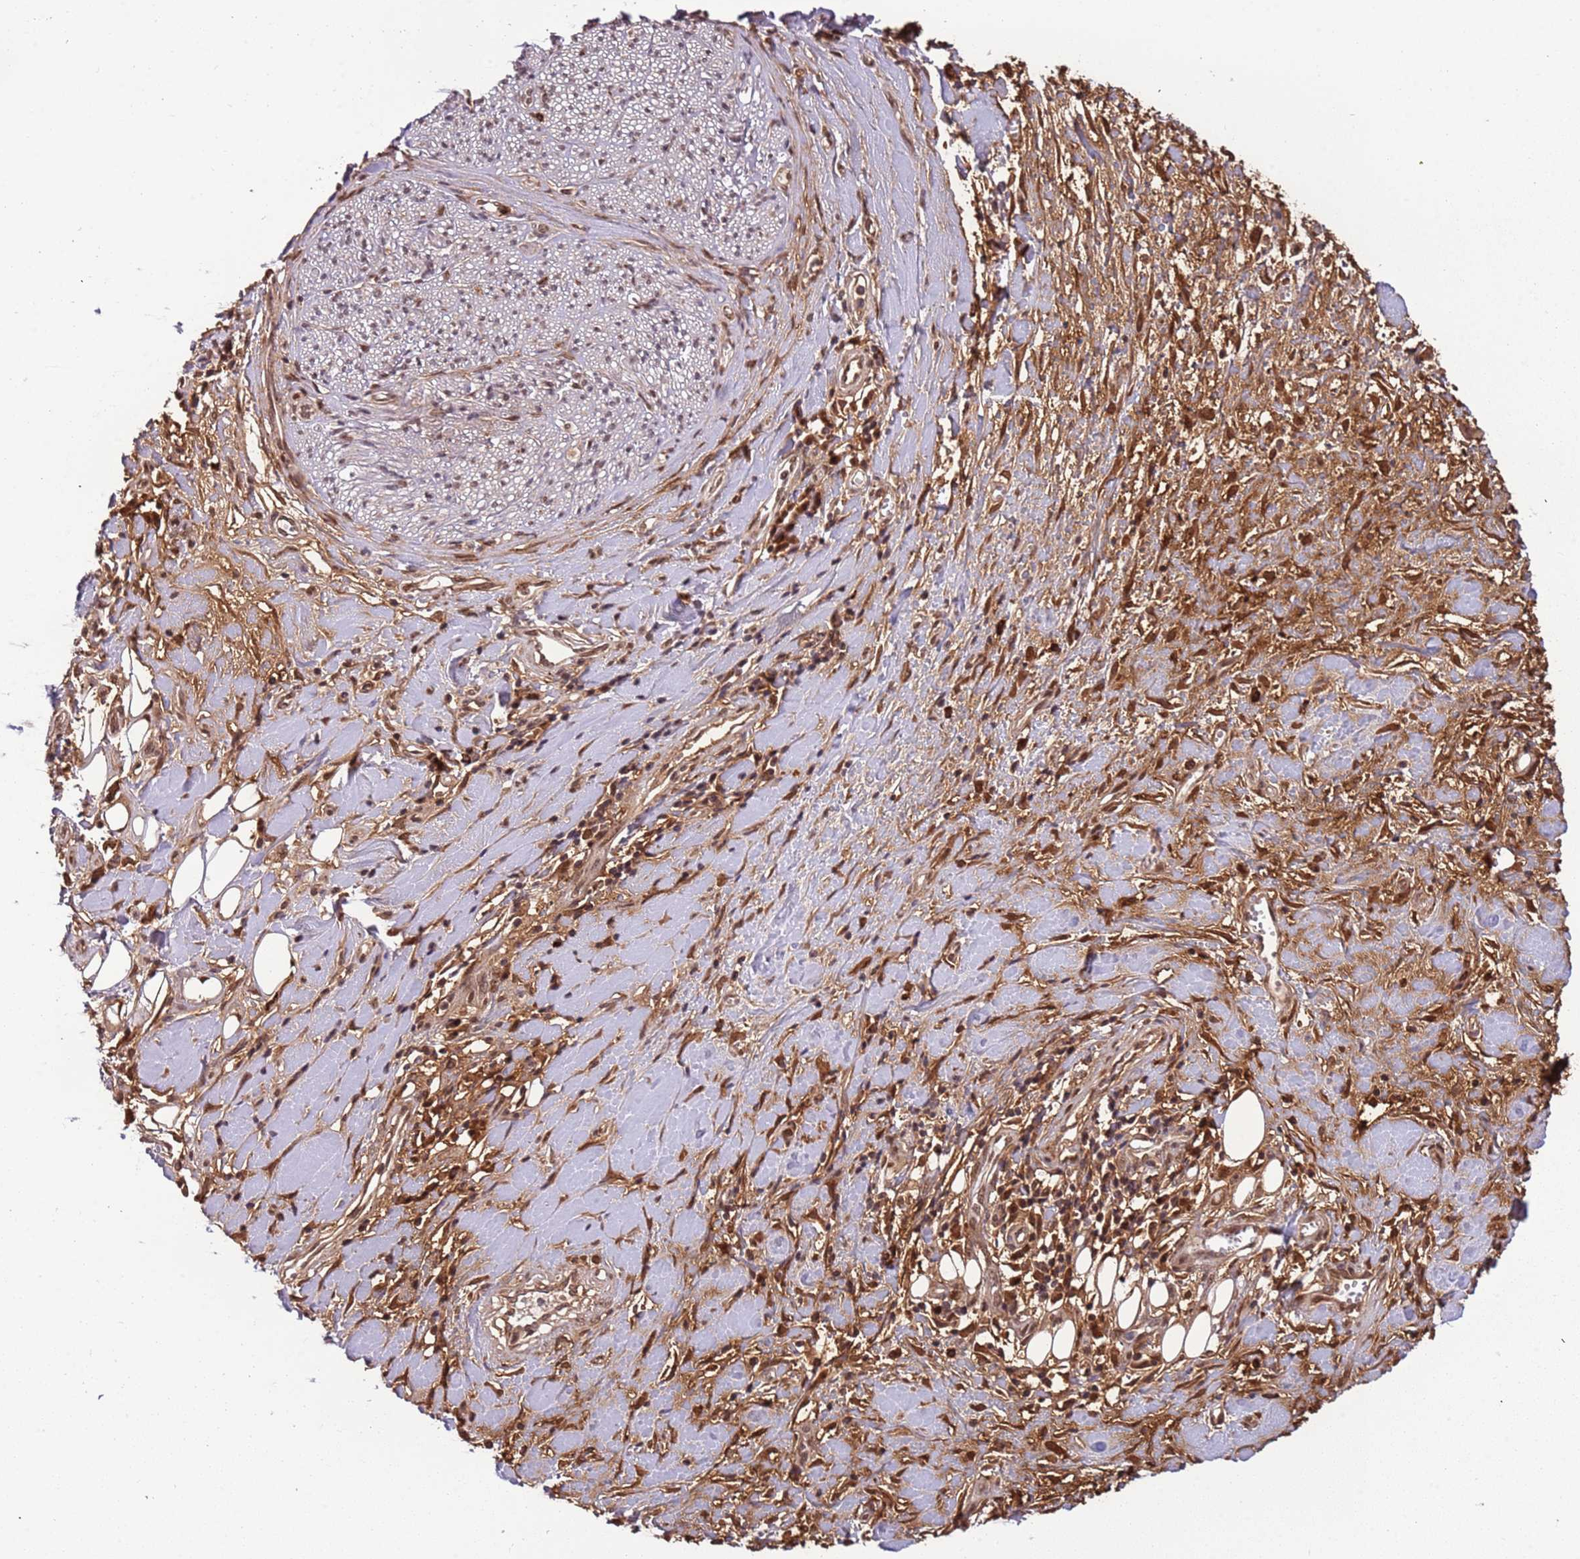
{"staining": {"intensity": "moderate", "quantity": ">75%", "location": "nuclear"}, "tissue": "stomach cancer", "cell_type": "Tumor cells", "image_type": "cancer", "snomed": [{"axis": "morphology", "description": "Adenocarcinoma, NOS"}, {"axis": "topography", "description": "Stomach, upper"}], "caption": "Immunohistochemistry (IHC) of human adenocarcinoma (stomach) shows medium levels of moderate nuclear positivity in approximately >75% of tumor cells.", "gene": "POLR3H", "patient": {"sex": "male", "age": 62}}